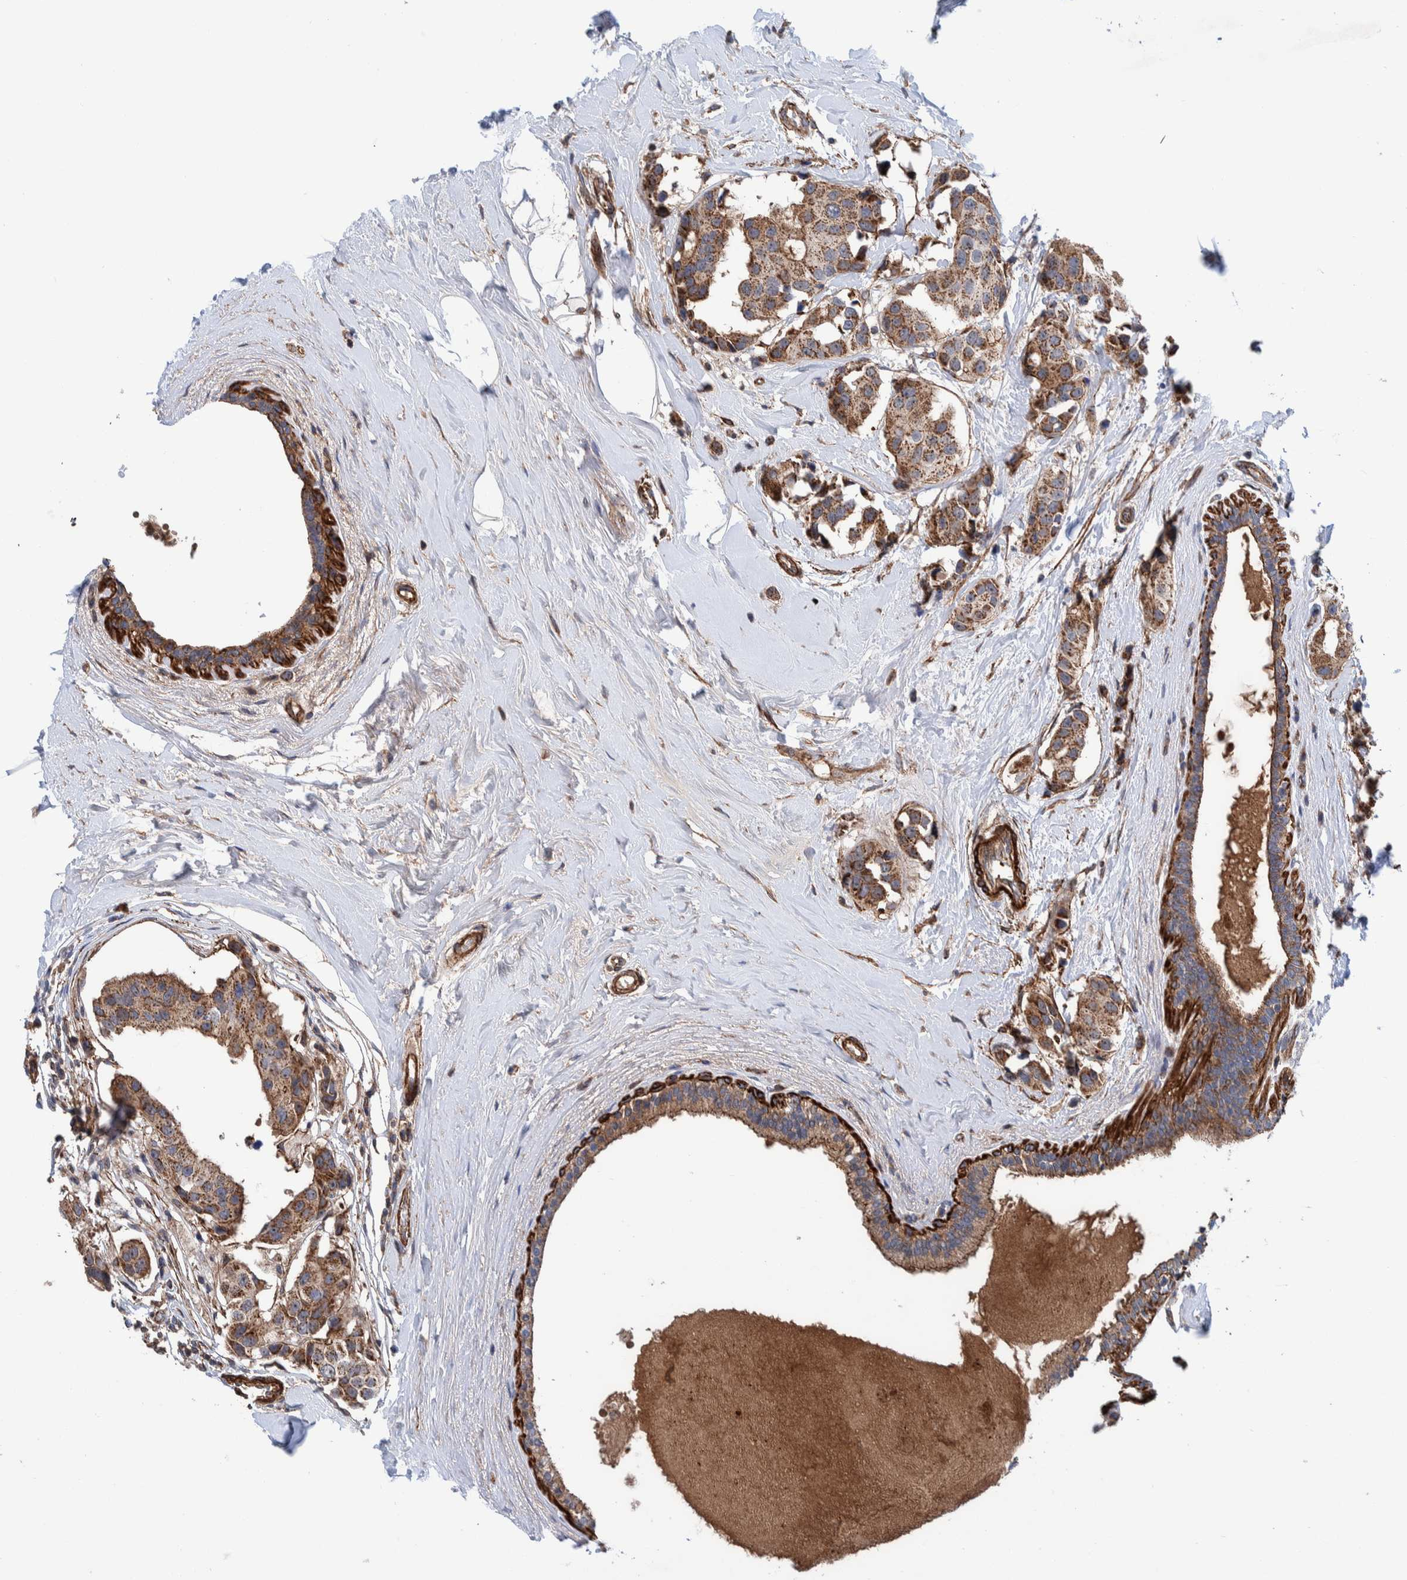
{"staining": {"intensity": "moderate", "quantity": ">75%", "location": "cytoplasmic/membranous"}, "tissue": "breast cancer", "cell_type": "Tumor cells", "image_type": "cancer", "snomed": [{"axis": "morphology", "description": "Normal tissue, NOS"}, {"axis": "morphology", "description": "Duct carcinoma"}, {"axis": "topography", "description": "Breast"}], "caption": "Immunohistochemical staining of human breast cancer (infiltrating ductal carcinoma) displays medium levels of moderate cytoplasmic/membranous positivity in approximately >75% of tumor cells.", "gene": "SLC25A10", "patient": {"sex": "female", "age": 39}}